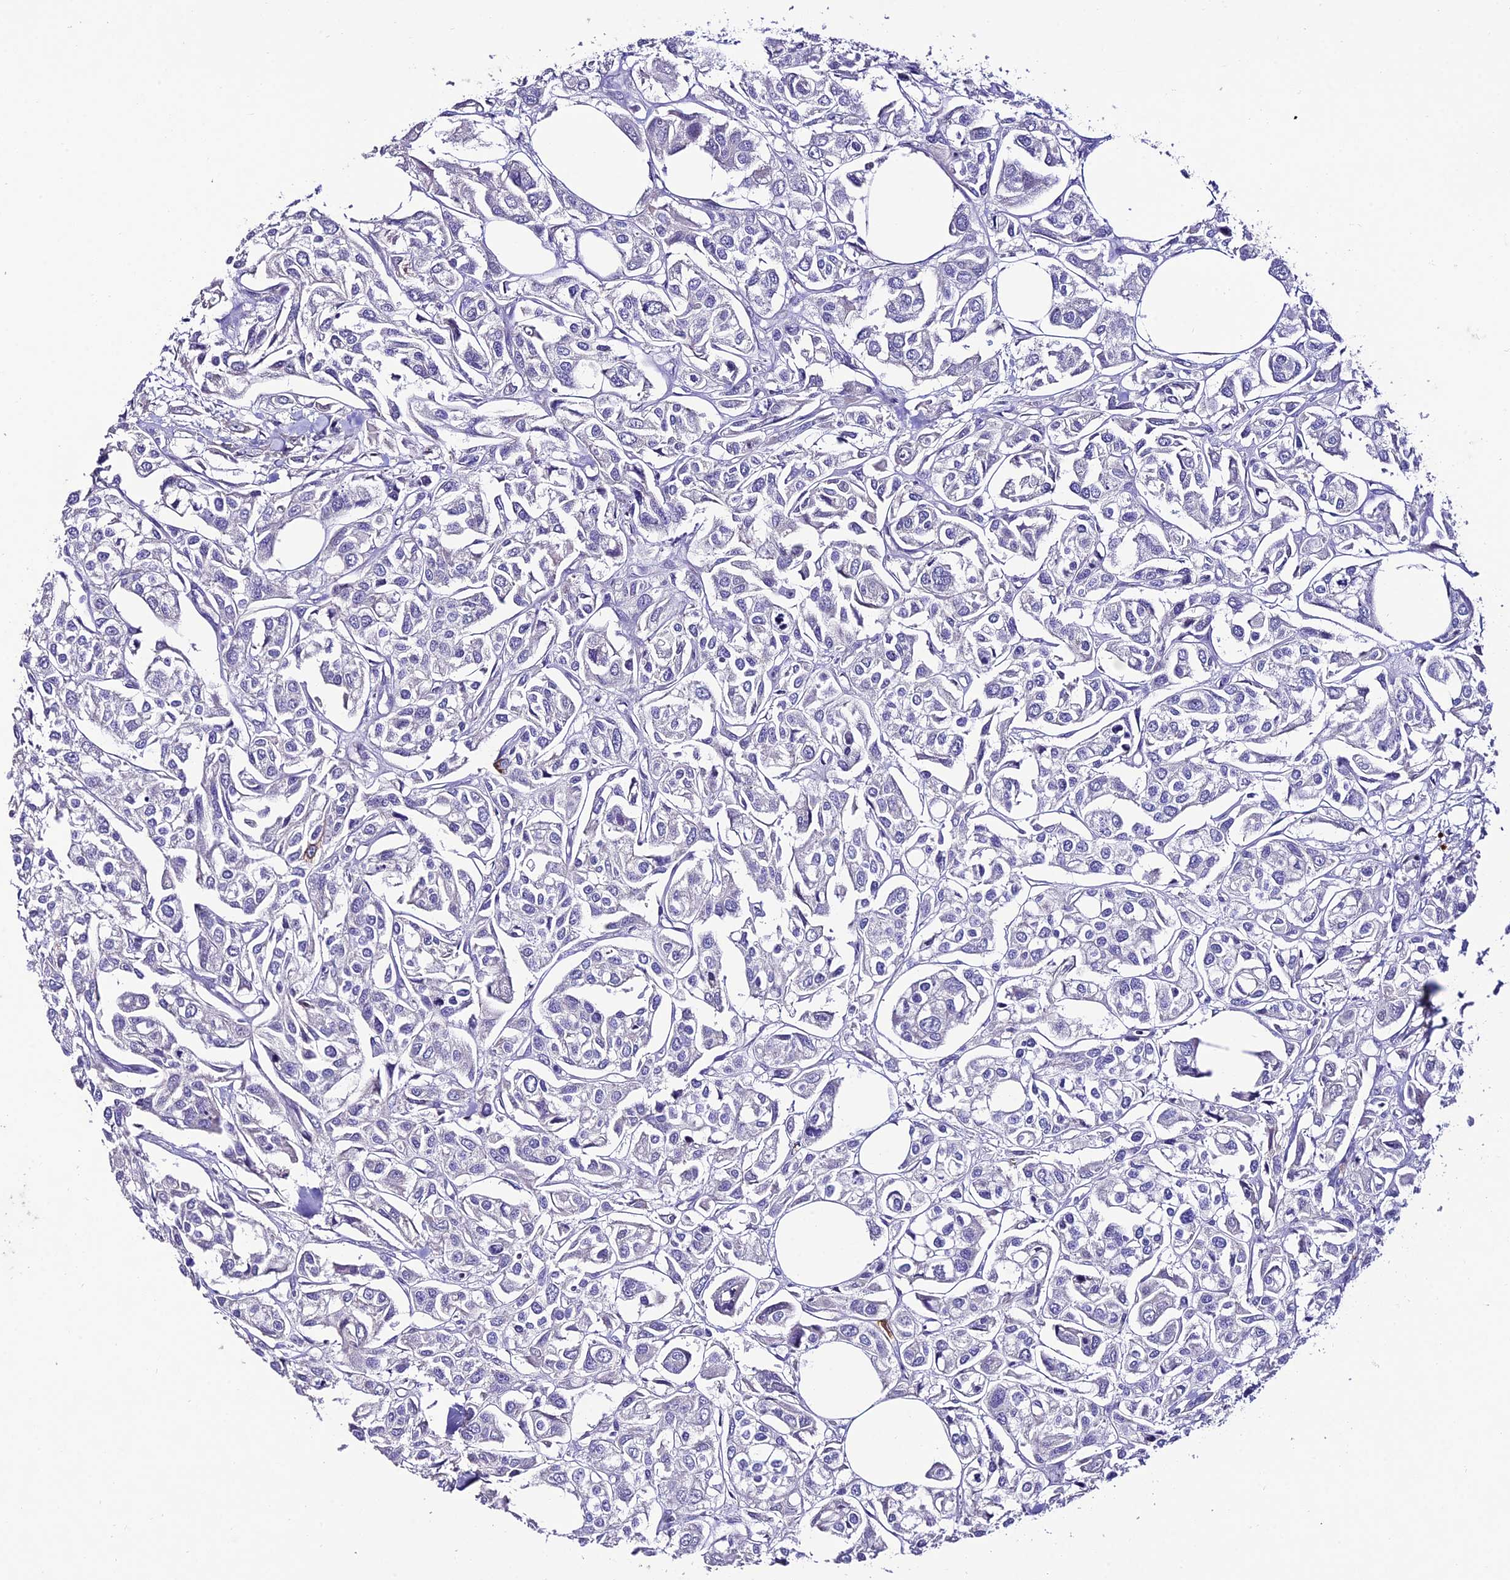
{"staining": {"intensity": "negative", "quantity": "none", "location": "none"}, "tissue": "urothelial cancer", "cell_type": "Tumor cells", "image_type": "cancer", "snomed": [{"axis": "morphology", "description": "Urothelial carcinoma, High grade"}, {"axis": "topography", "description": "Urinary bladder"}], "caption": "Immunohistochemical staining of high-grade urothelial carcinoma demonstrates no significant staining in tumor cells.", "gene": "PTPRCAP", "patient": {"sex": "male", "age": 67}}